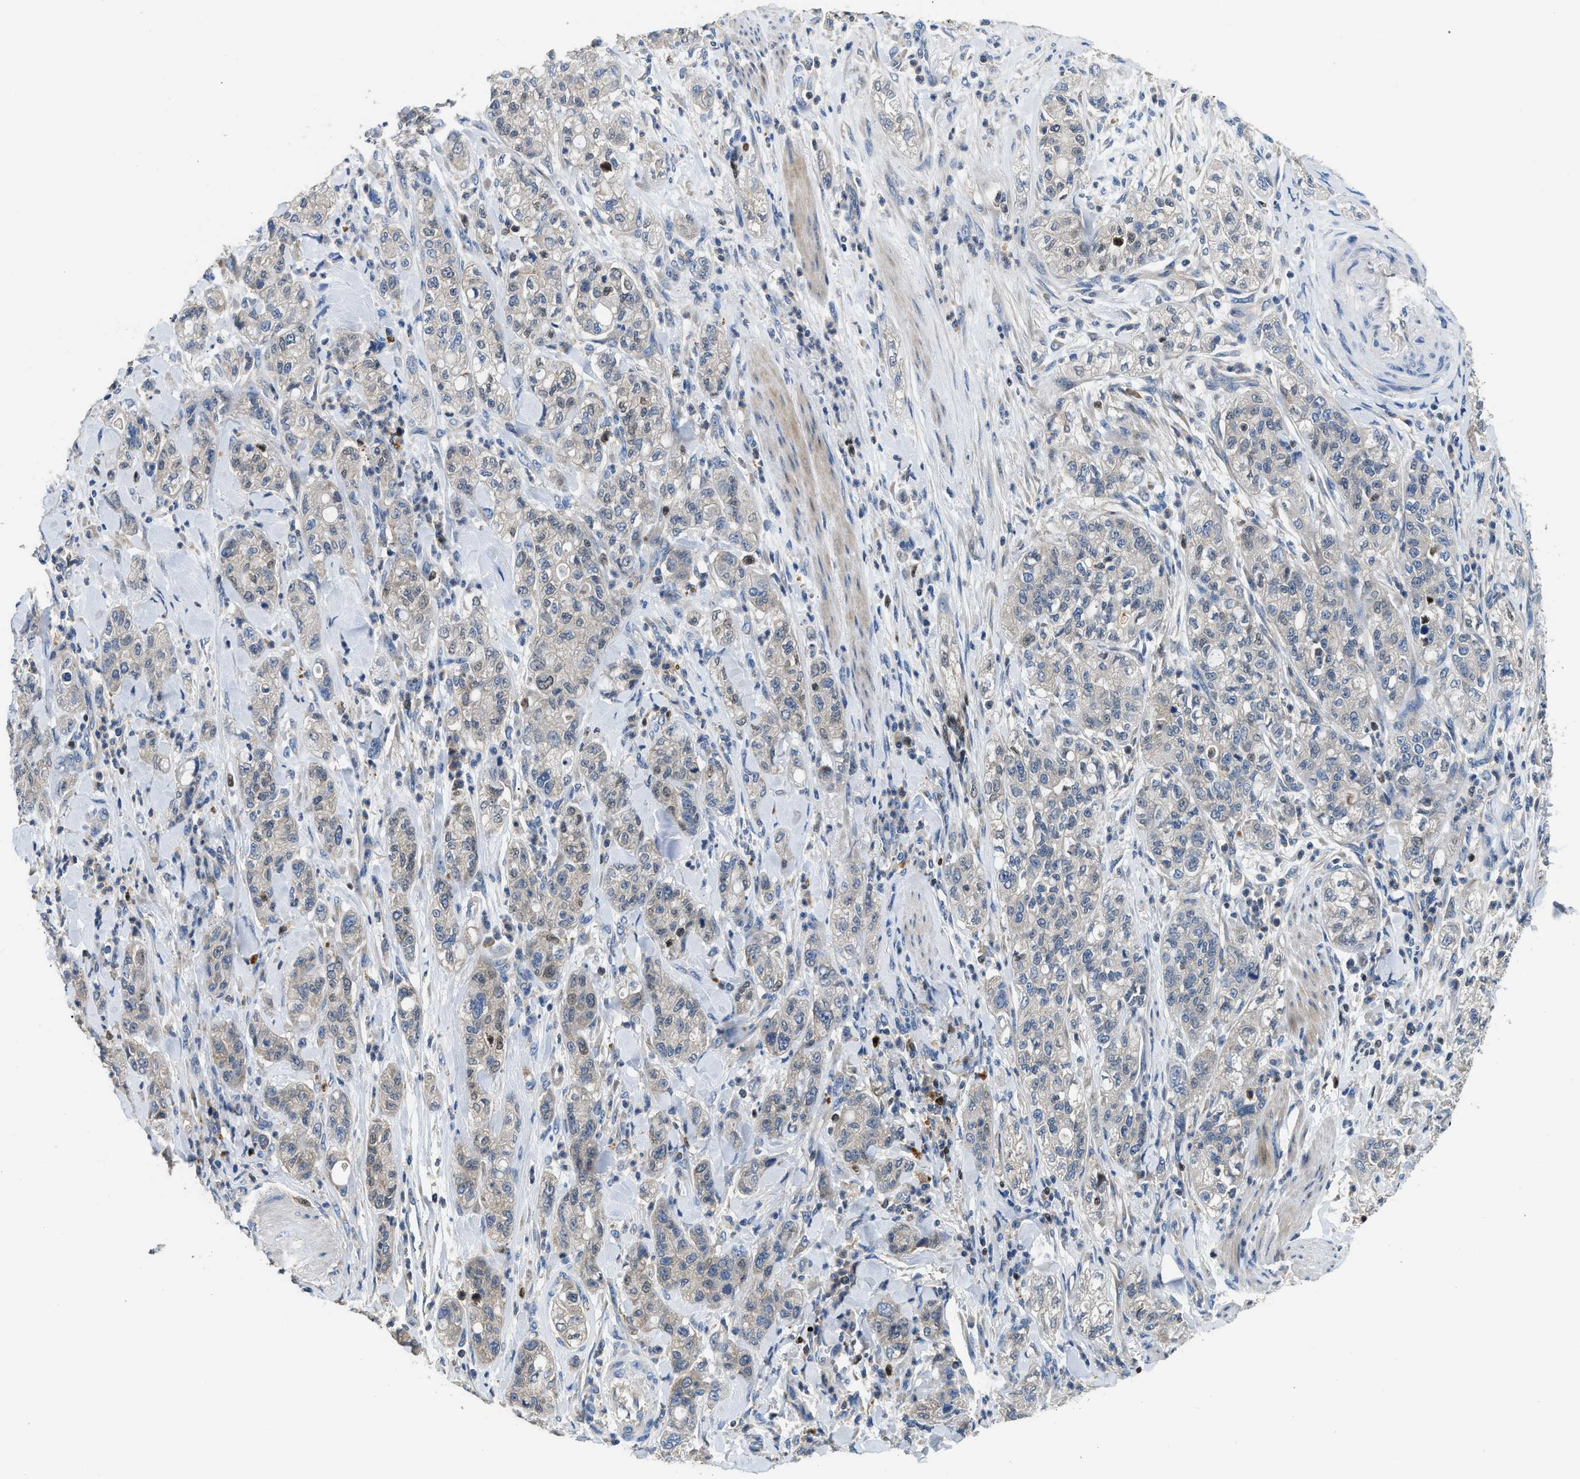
{"staining": {"intensity": "moderate", "quantity": "<25%", "location": "nuclear"}, "tissue": "pancreatic cancer", "cell_type": "Tumor cells", "image_type": "cancer", "snomed": [{"axis": "morphology", "description": "Adenocarcinoma, NOS"}, {"axis": "topography", "description": "Pancreas"}], "caption": "The image displays a brown stain indicating the presence of a protein in the nuclear of tumor cells in pancreatic cancer.", "gene": "TOX", "patient": {"sex": "female", "age": 78}}